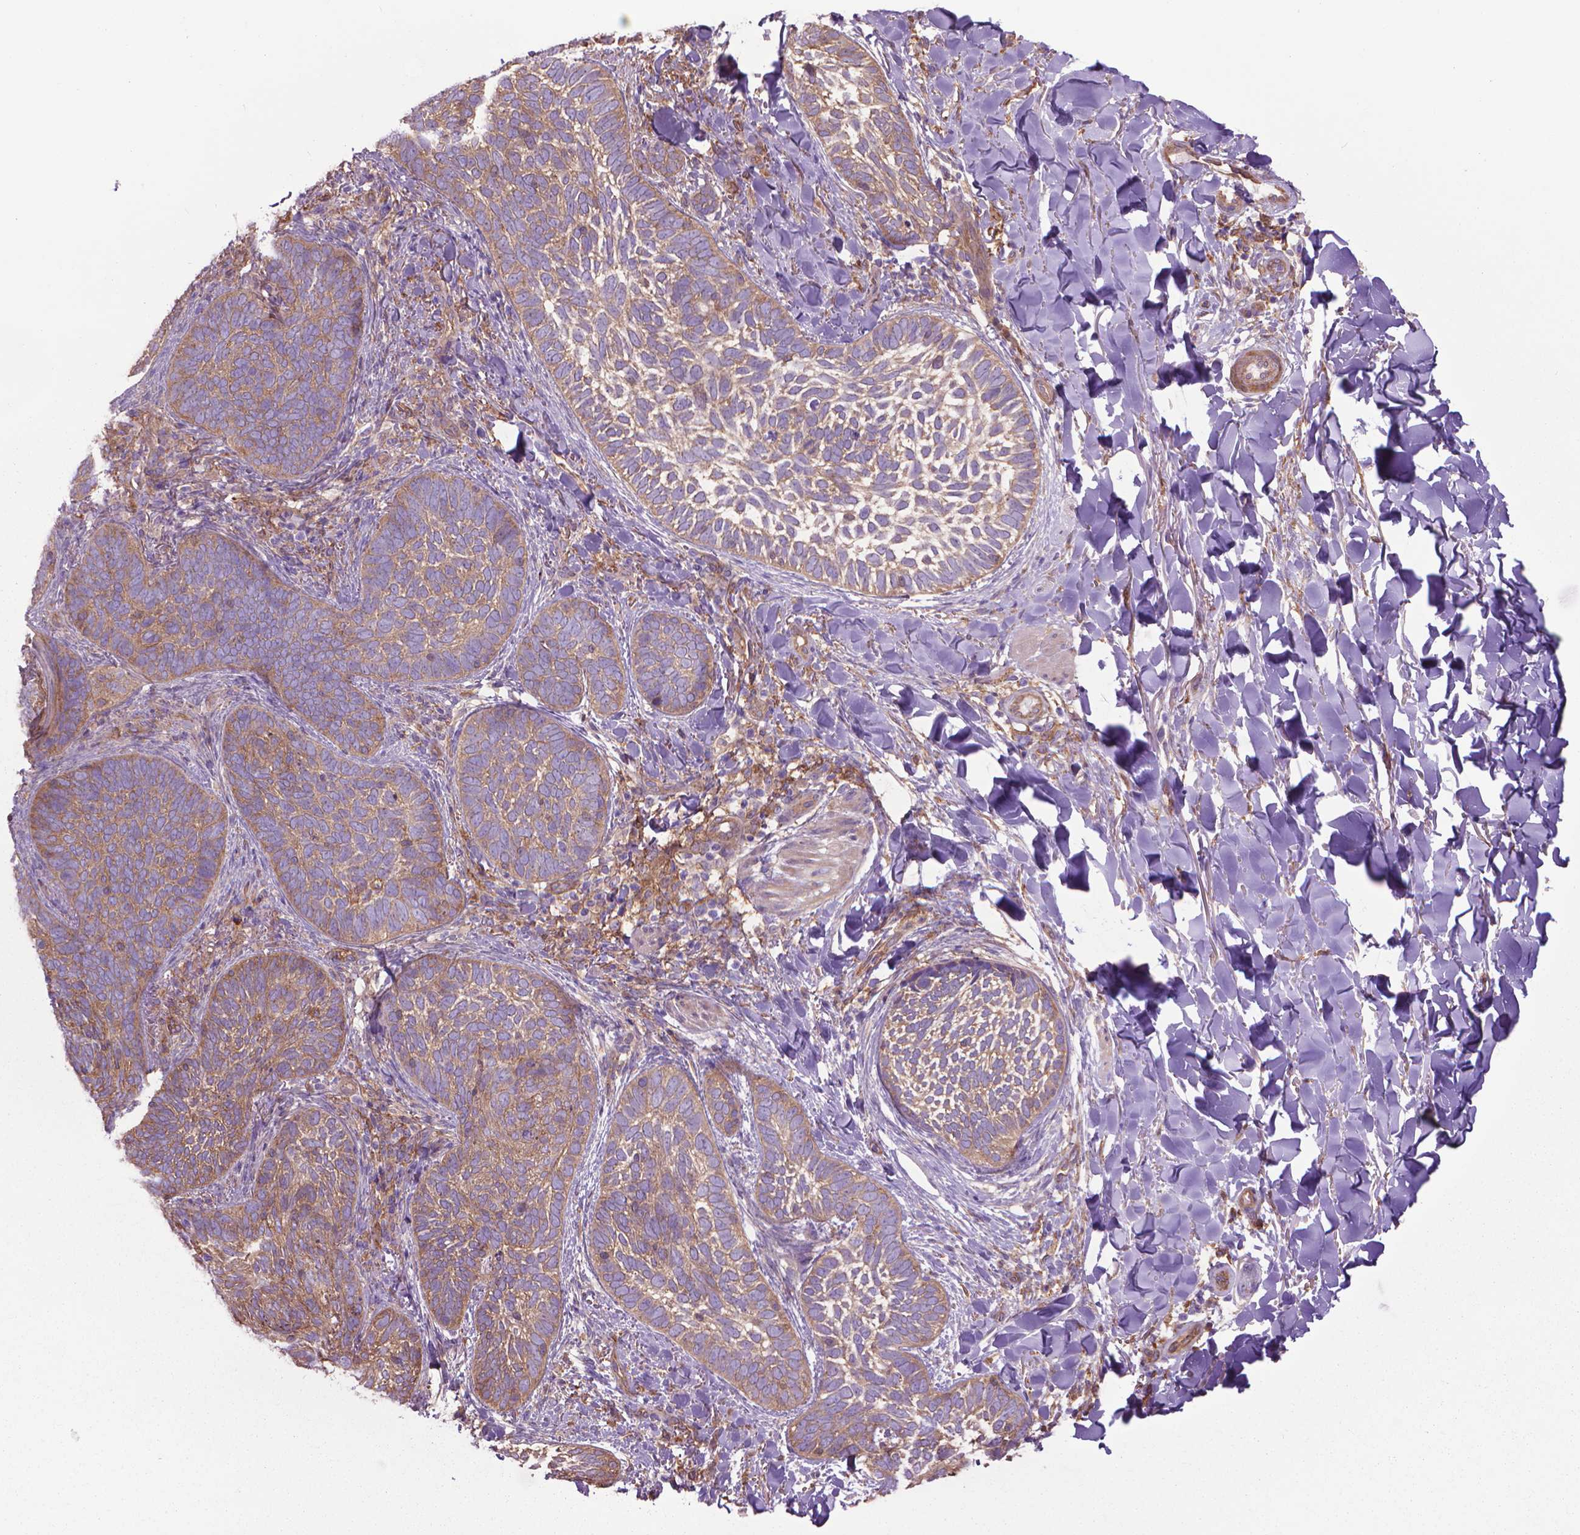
{"staining": {"intensity": "weak", "quantity": ">75%", "location": "cytoplasmic/membranous"}, "tissue": "skin cancer", "cell_type": "Tumor cells", "image_type": "cancer", "snomed": [{"axis": "morphology", "description": "Normal tissue, NOS"}, {"axis": "morphology", "description": "Basal cell carcinoma"}, {"axis": "topography", "description": "Skin"}], "caption": "About >75% of tumor cells in human skin basal cell carcinoma display weak cytoplasmic/membranous protein positivity as visualized by brown immunohistochemical staining.", "gene": "CORO1B", "patient": {"sex": "male", "age": 46}}